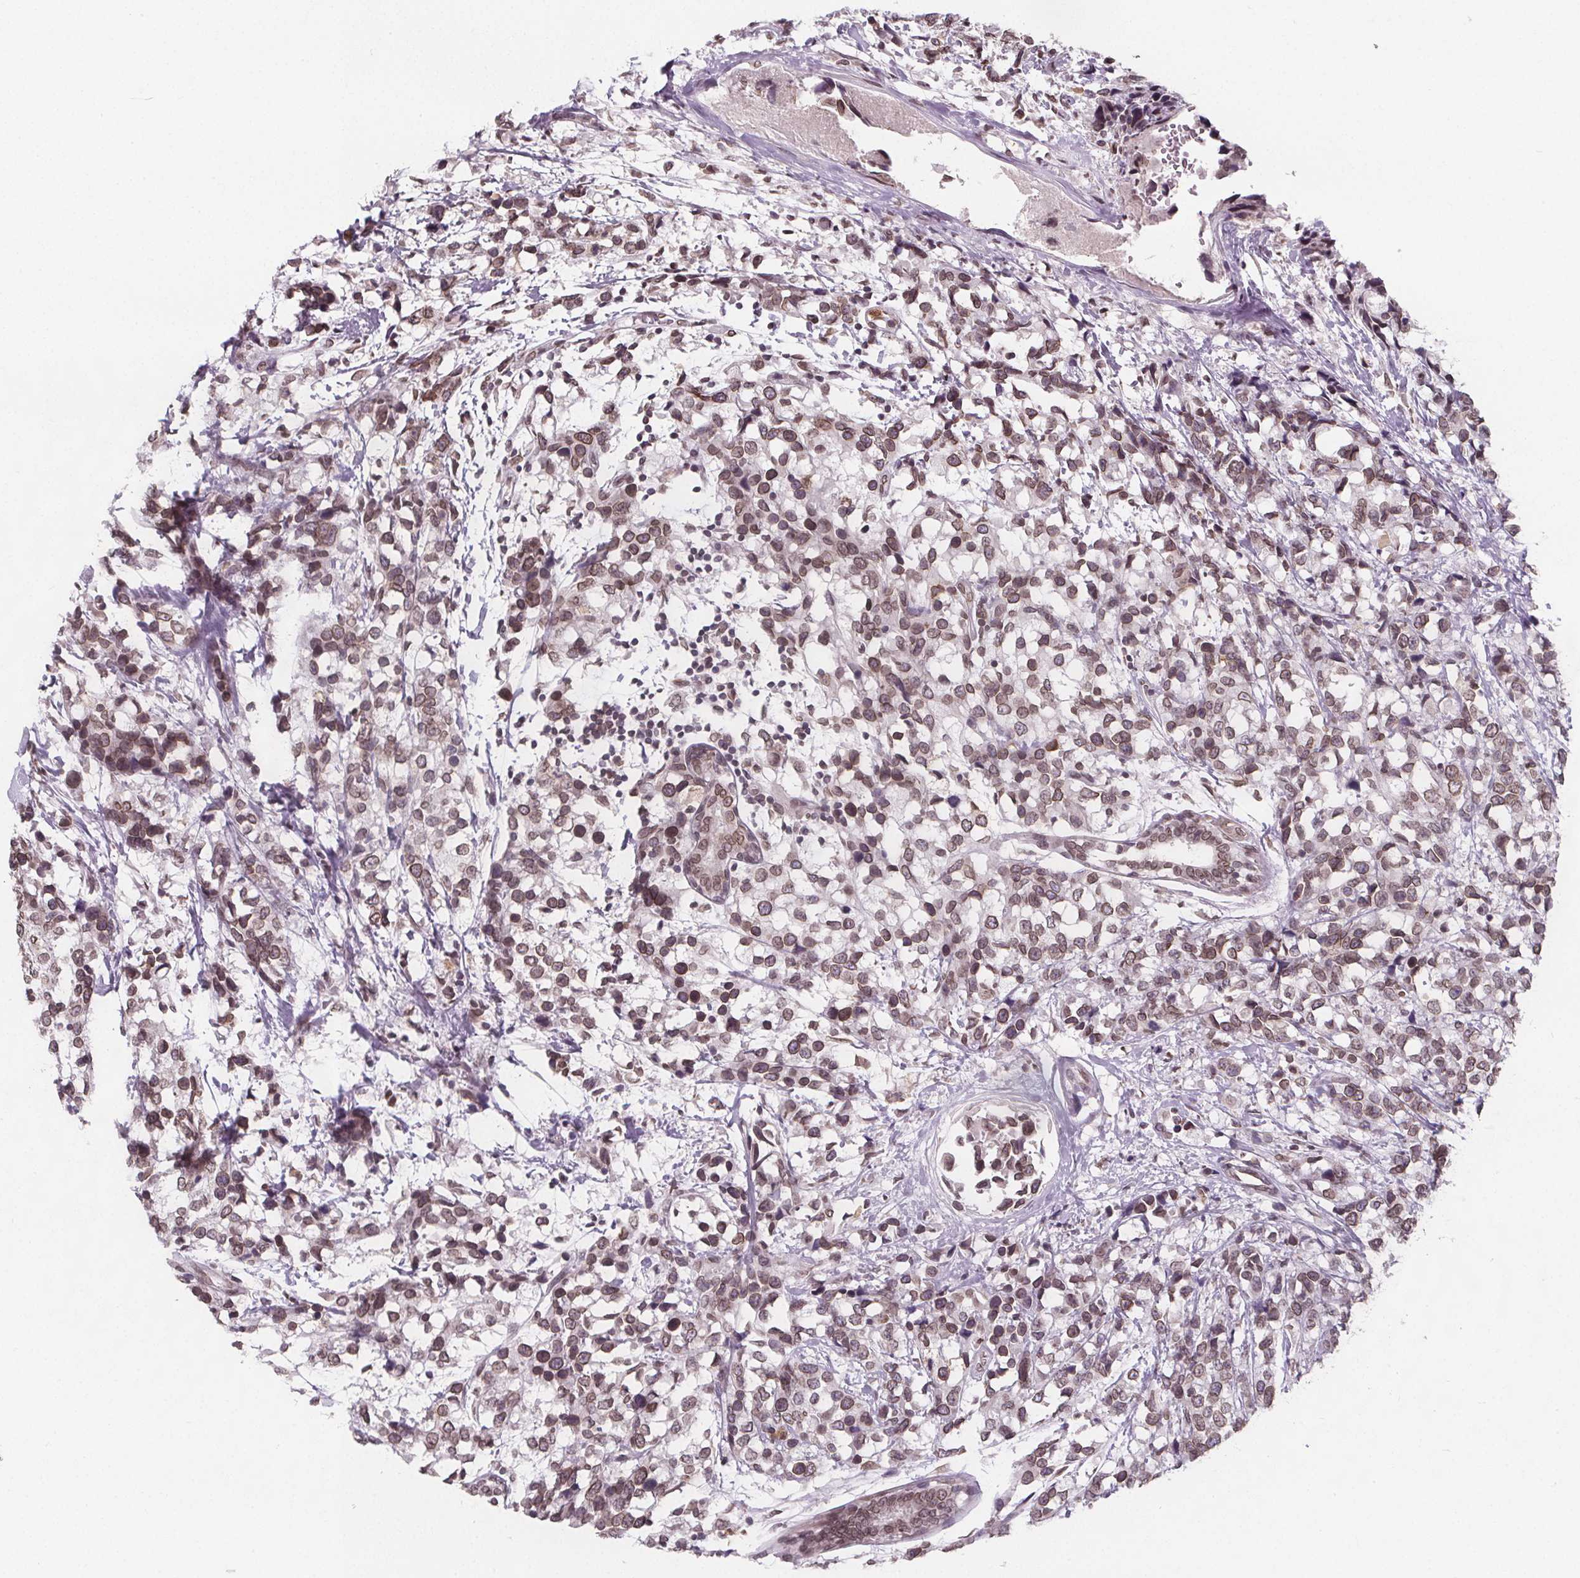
{"staining": {"intensity": "moderate", "quantity": ">75%", "location": "cytoplasmic/membranous,nuclear"}, "tissue": "breast cancer", "cell_type": "Tumor cells", "image_type": "cancer", "snomed": [{"axis": "morphology", "description": "Lobular carcinoma"}, {"axis": "topography", "description": "Breast"}], "caption": "Human breast cancer (lobular carcinoma) stained with a brown dye reveals moderate cytoplasmic/membranous and nuclear positive expression in about >75% of tumor cells.", "gene": "TTC39C", "patient": {"sex": "female", "age": 66}}